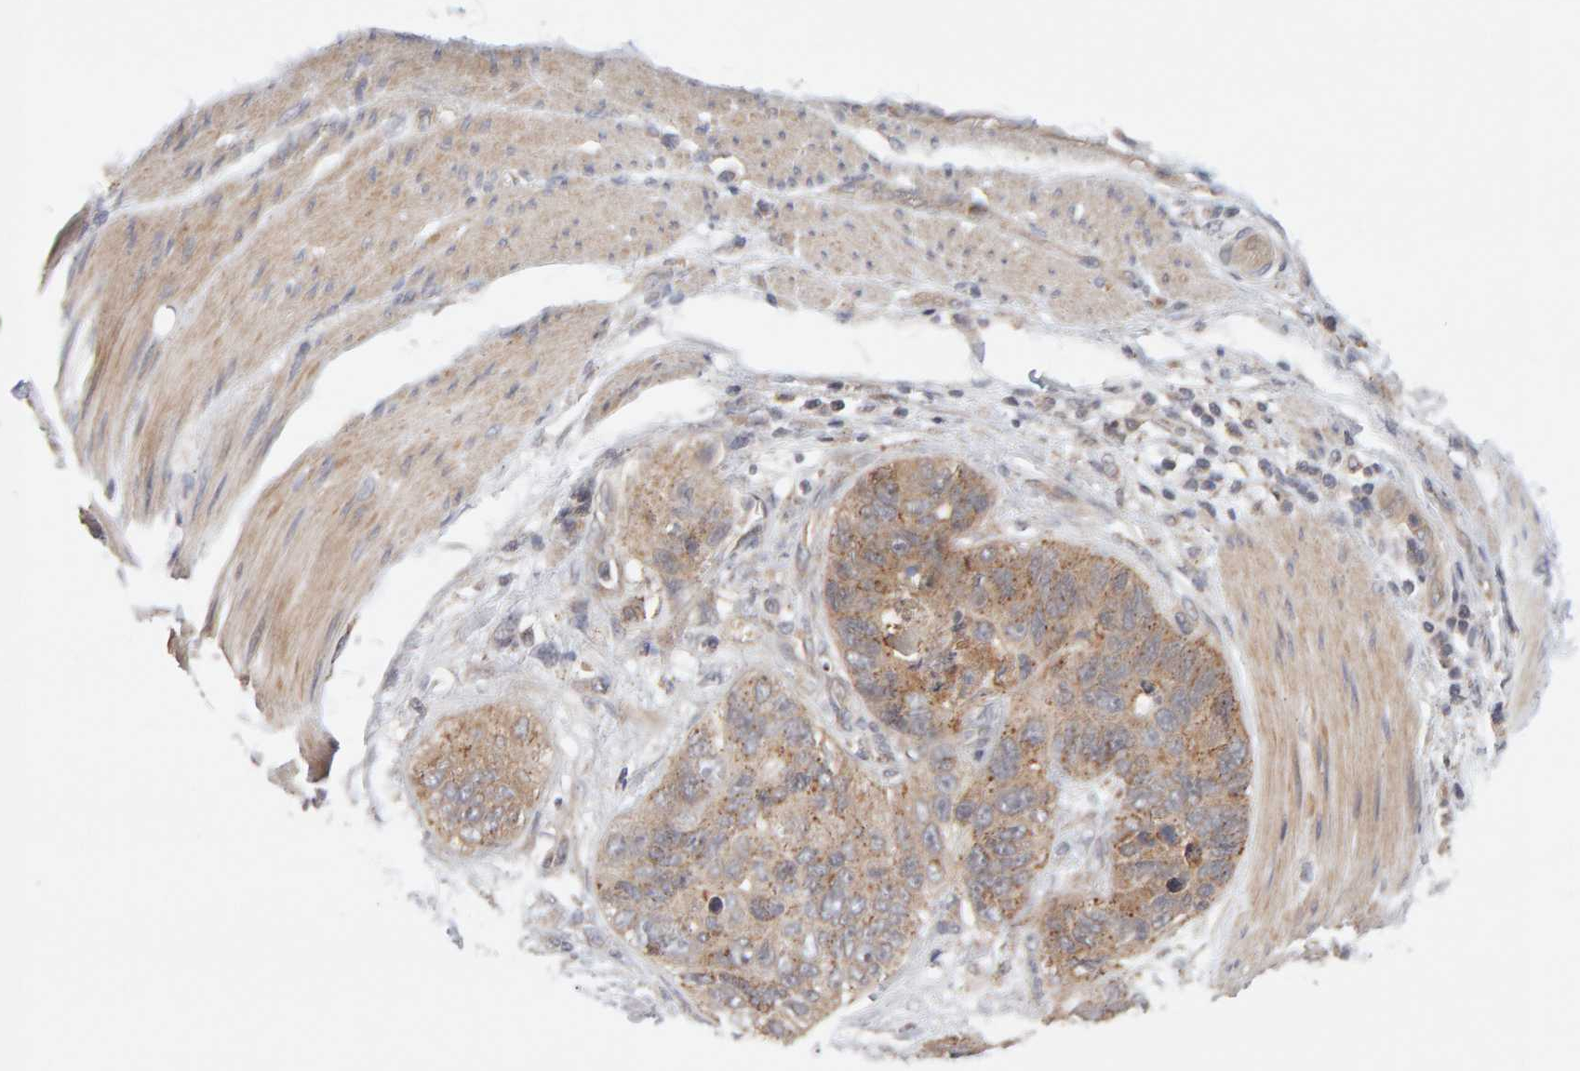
{"staining": {"intensity": "weak", "quantity": ">75%", "location": "cytoplasmic/membranous"}, "tissue": "stomach cancer", "cell_type": "Tumor cells", "image_type": "cancer", "snomed": [{"axis": "morphology", "description": "Normal tissue, NOS"}, {"axis": "morphology", "description": "Adenocarcinoma, NOS"}, {"axis": "topography", "description": "Stomach"}], "caption": "Immunohistochemical staining of human stomach cancer exhibits low levels of weak cytoplasmic/membranous staining in approximately >75% of tumor cells. (DAB (3,3'-diaminobenzidine) IHC with brightfield microscopy, high magnification).", "gene": "DNAJC7", "patient": {"sex": "female", "age": 89}}